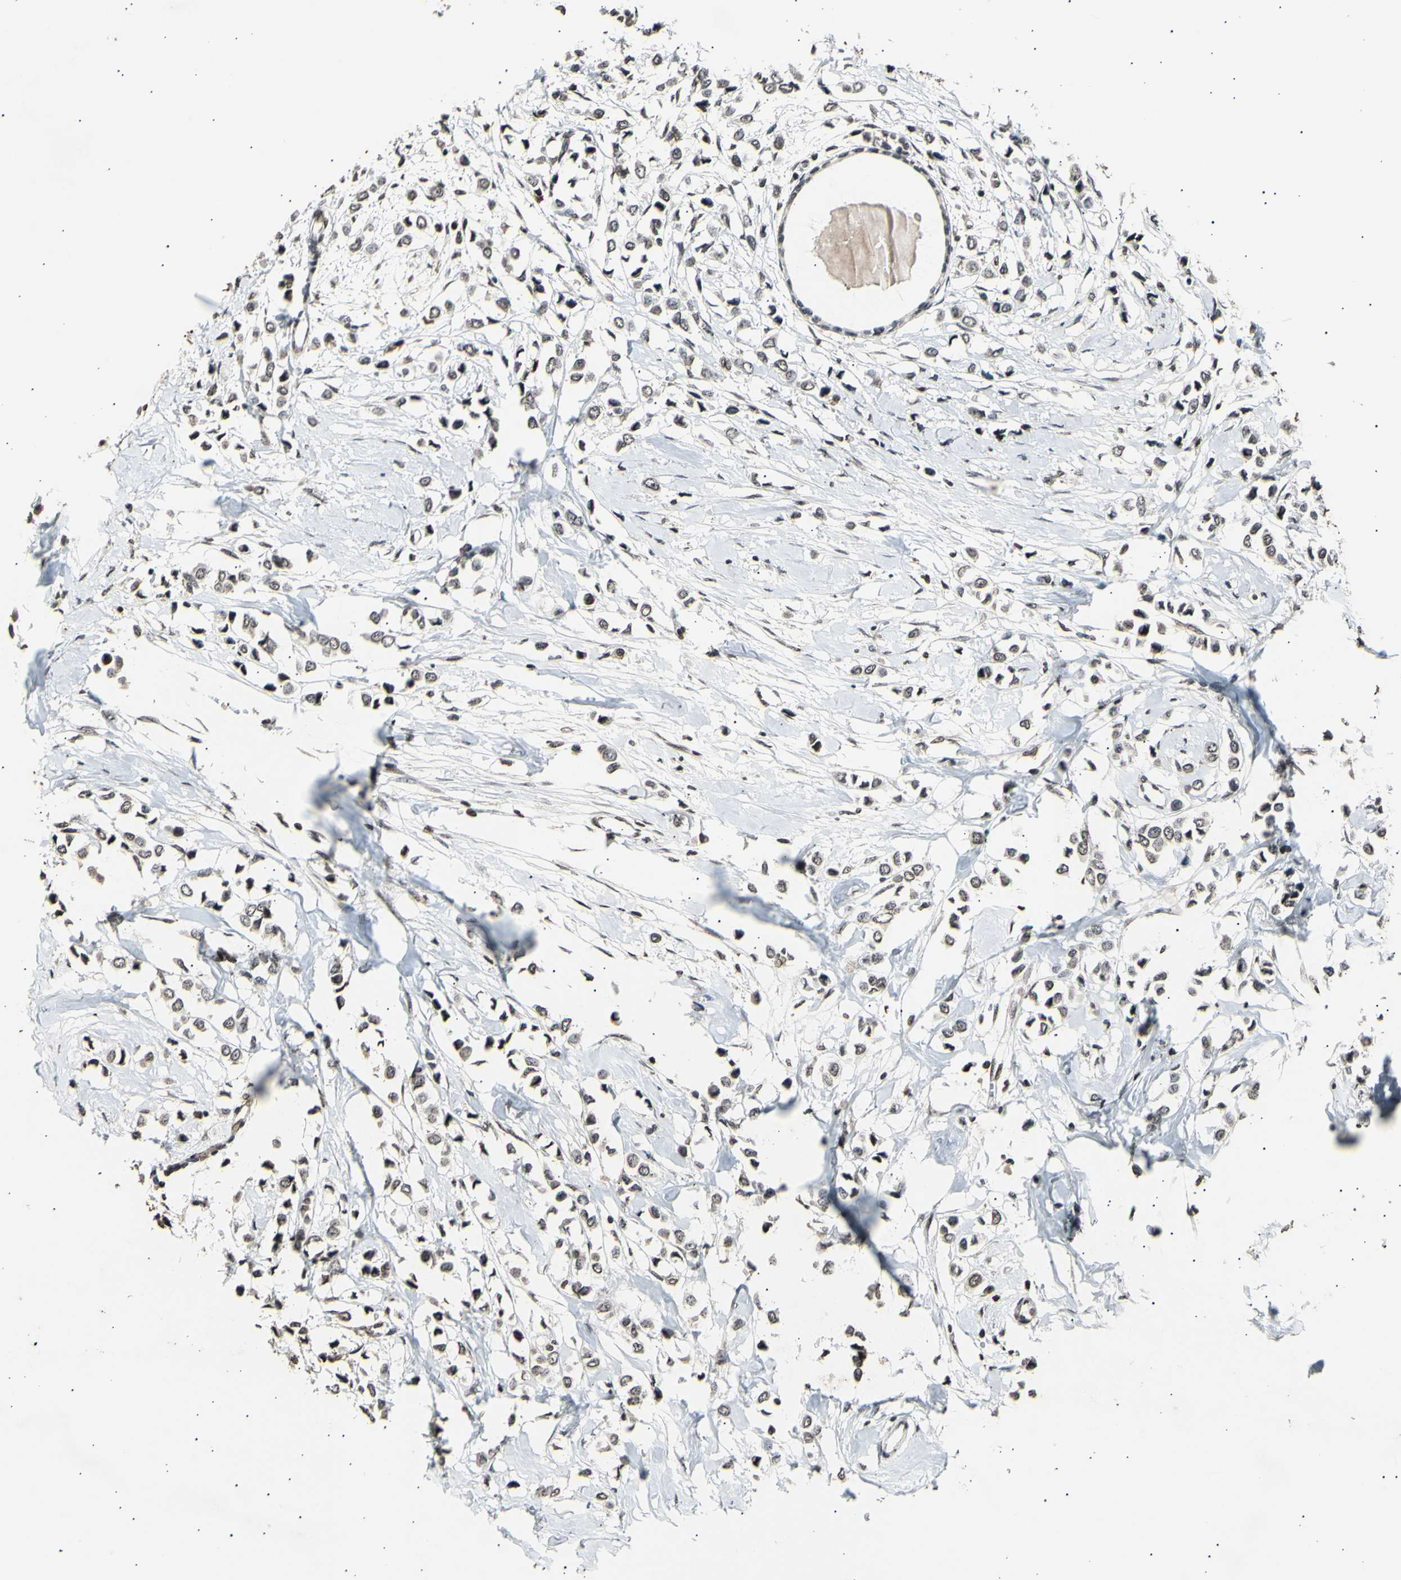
{"staining": {"intensity": "moderate", "quantity": ">75%", "location": "nuclear"}, "tissue": "breast cancer", "cell_type": "Tumor cells", "image_type": "cancer", "snomed": [{"axis": "morphology", "description": "Lobular carcinoma"}, {"axis": "topography", "description": "Breast"}], "caption": "Breast cancer (lobular carcinoma) stained with a protein marker displays moderate staining in tumor cells.", "gene": "ANAPC7", "patient": {"sex": "female", "age": 51}}